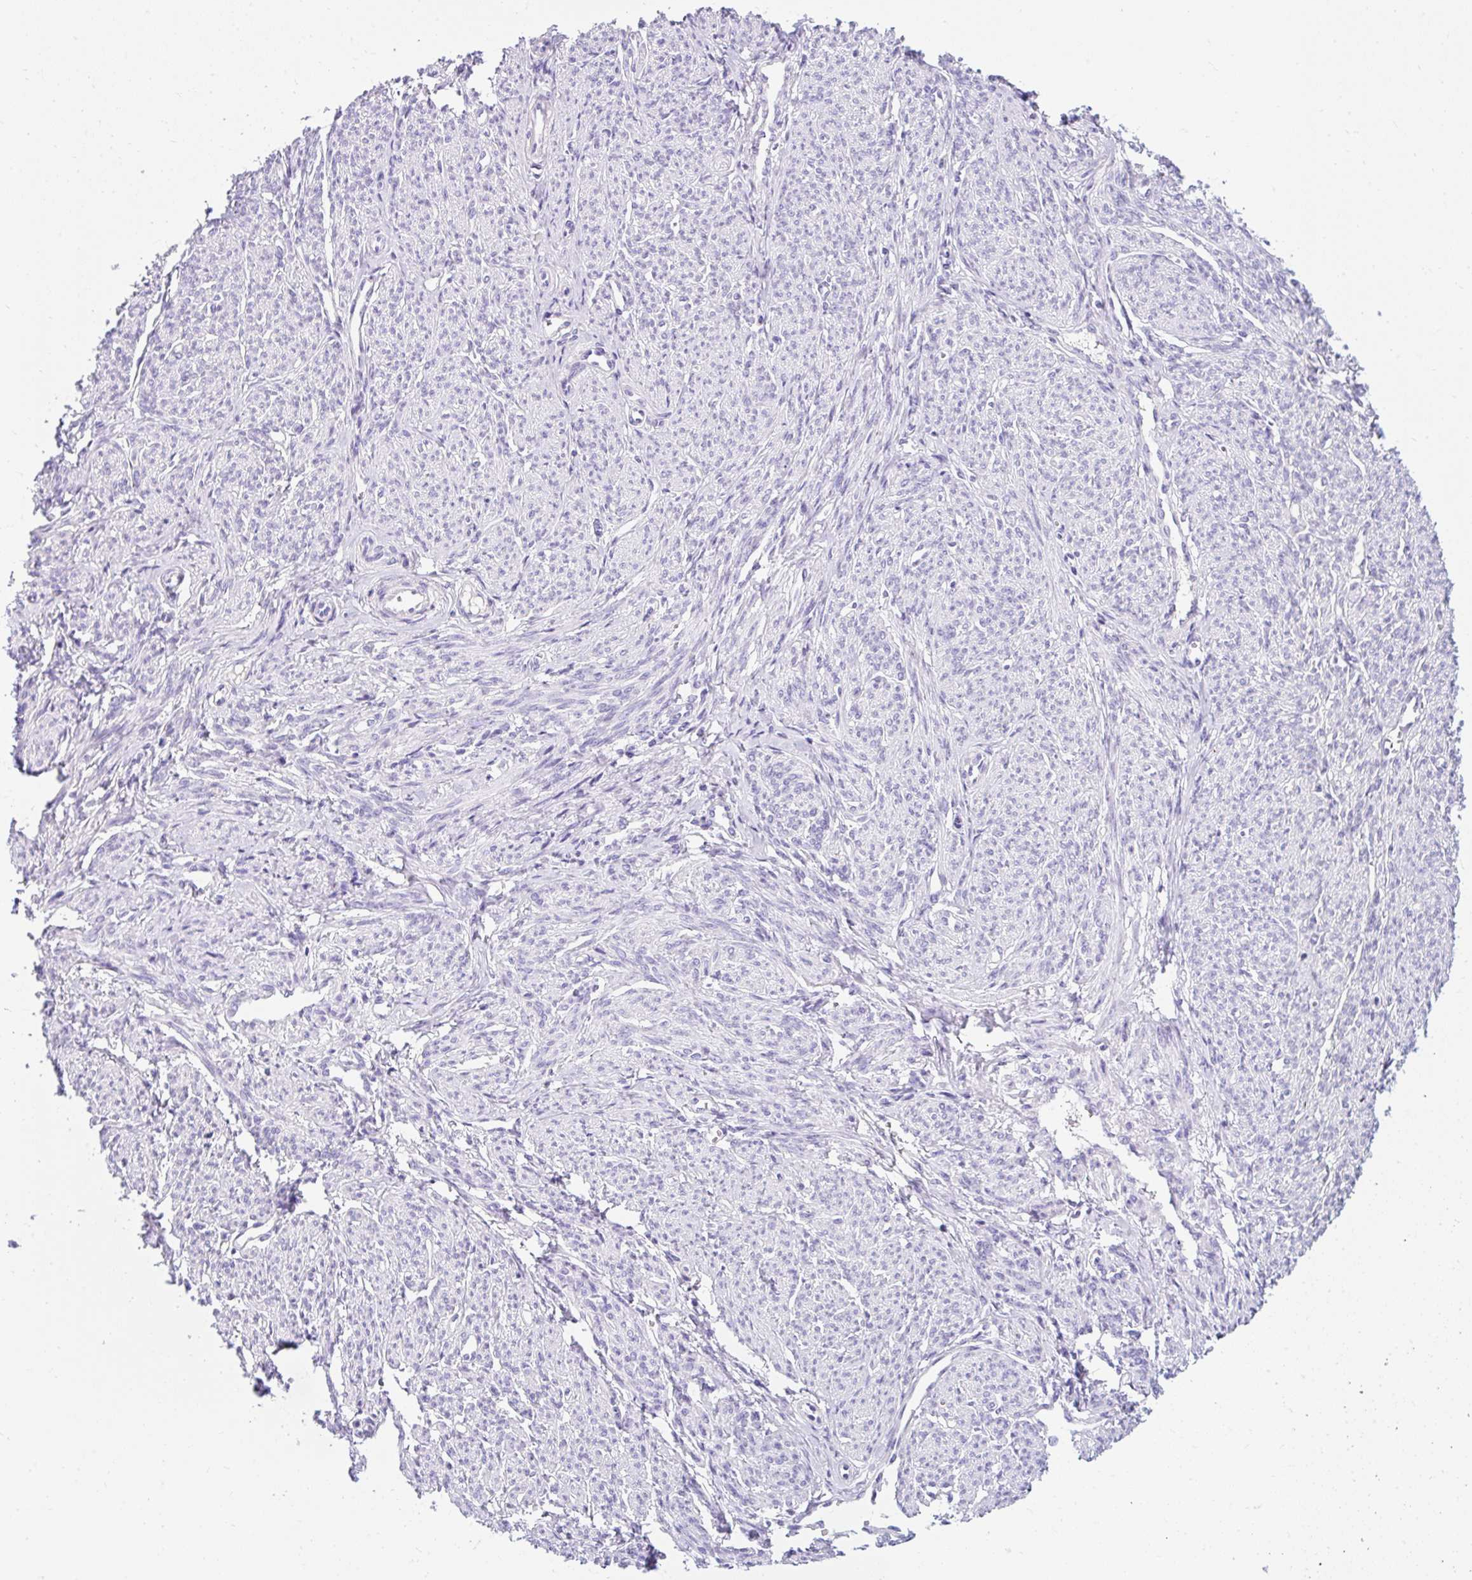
{"staining": {"intensity": "negative", "quantity": "none", "location": "none"}, "tissue": "smooth muscle", "cell_type": "Smooth muscle cells", "image_type": "normal", "snomed": [{"axis": "morphology", "description": "Normal tissue, NOS"}, {"axis": "topography", "description": "Smooth muscle"}], "caption": "The histopathology image displays no staining of smooth muscle cells in normal smooth muscle. Nuclei are stained in blue.", "gene": "GOLGA8A", "patient": {"sex": "female", "age": 65}}